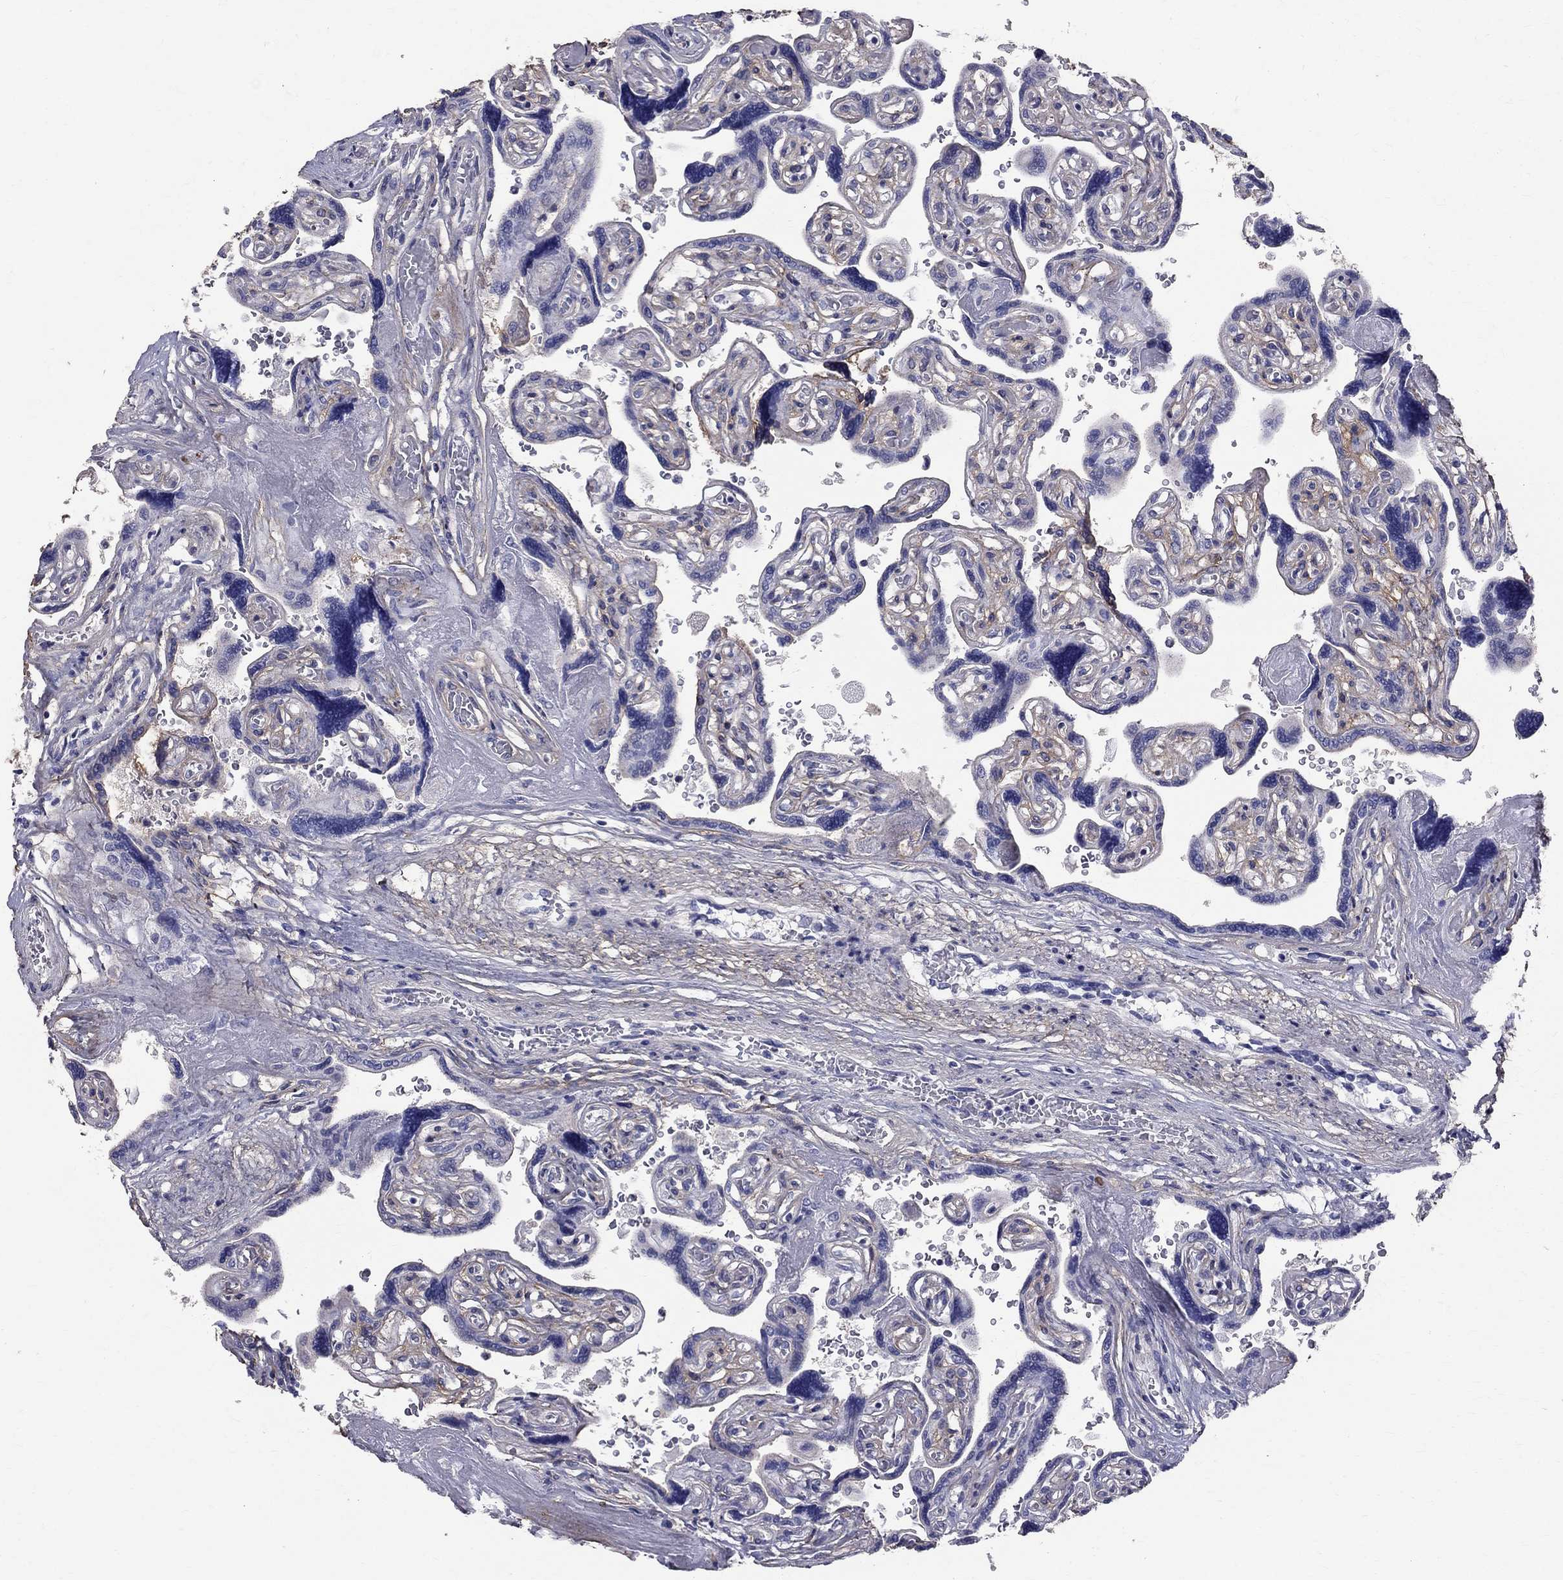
{"staining": {"intensity": "negative", "quantity": "none", "location": "none"}, "tissue": "placenta", "cell_type": "Decidual cells", "image_type": "normal", "snomed": [{"axis": "morphology", "description": "Normal tissue, NOS"}, {"axis": "topography", "description": "Placenta"}], "caption": "Immunohistochemical staining of normal human placenta exhibits no significant positivity in decidual cells.", "gene": "ANXA10", "patient": {"sex": "female", "age": 32}}